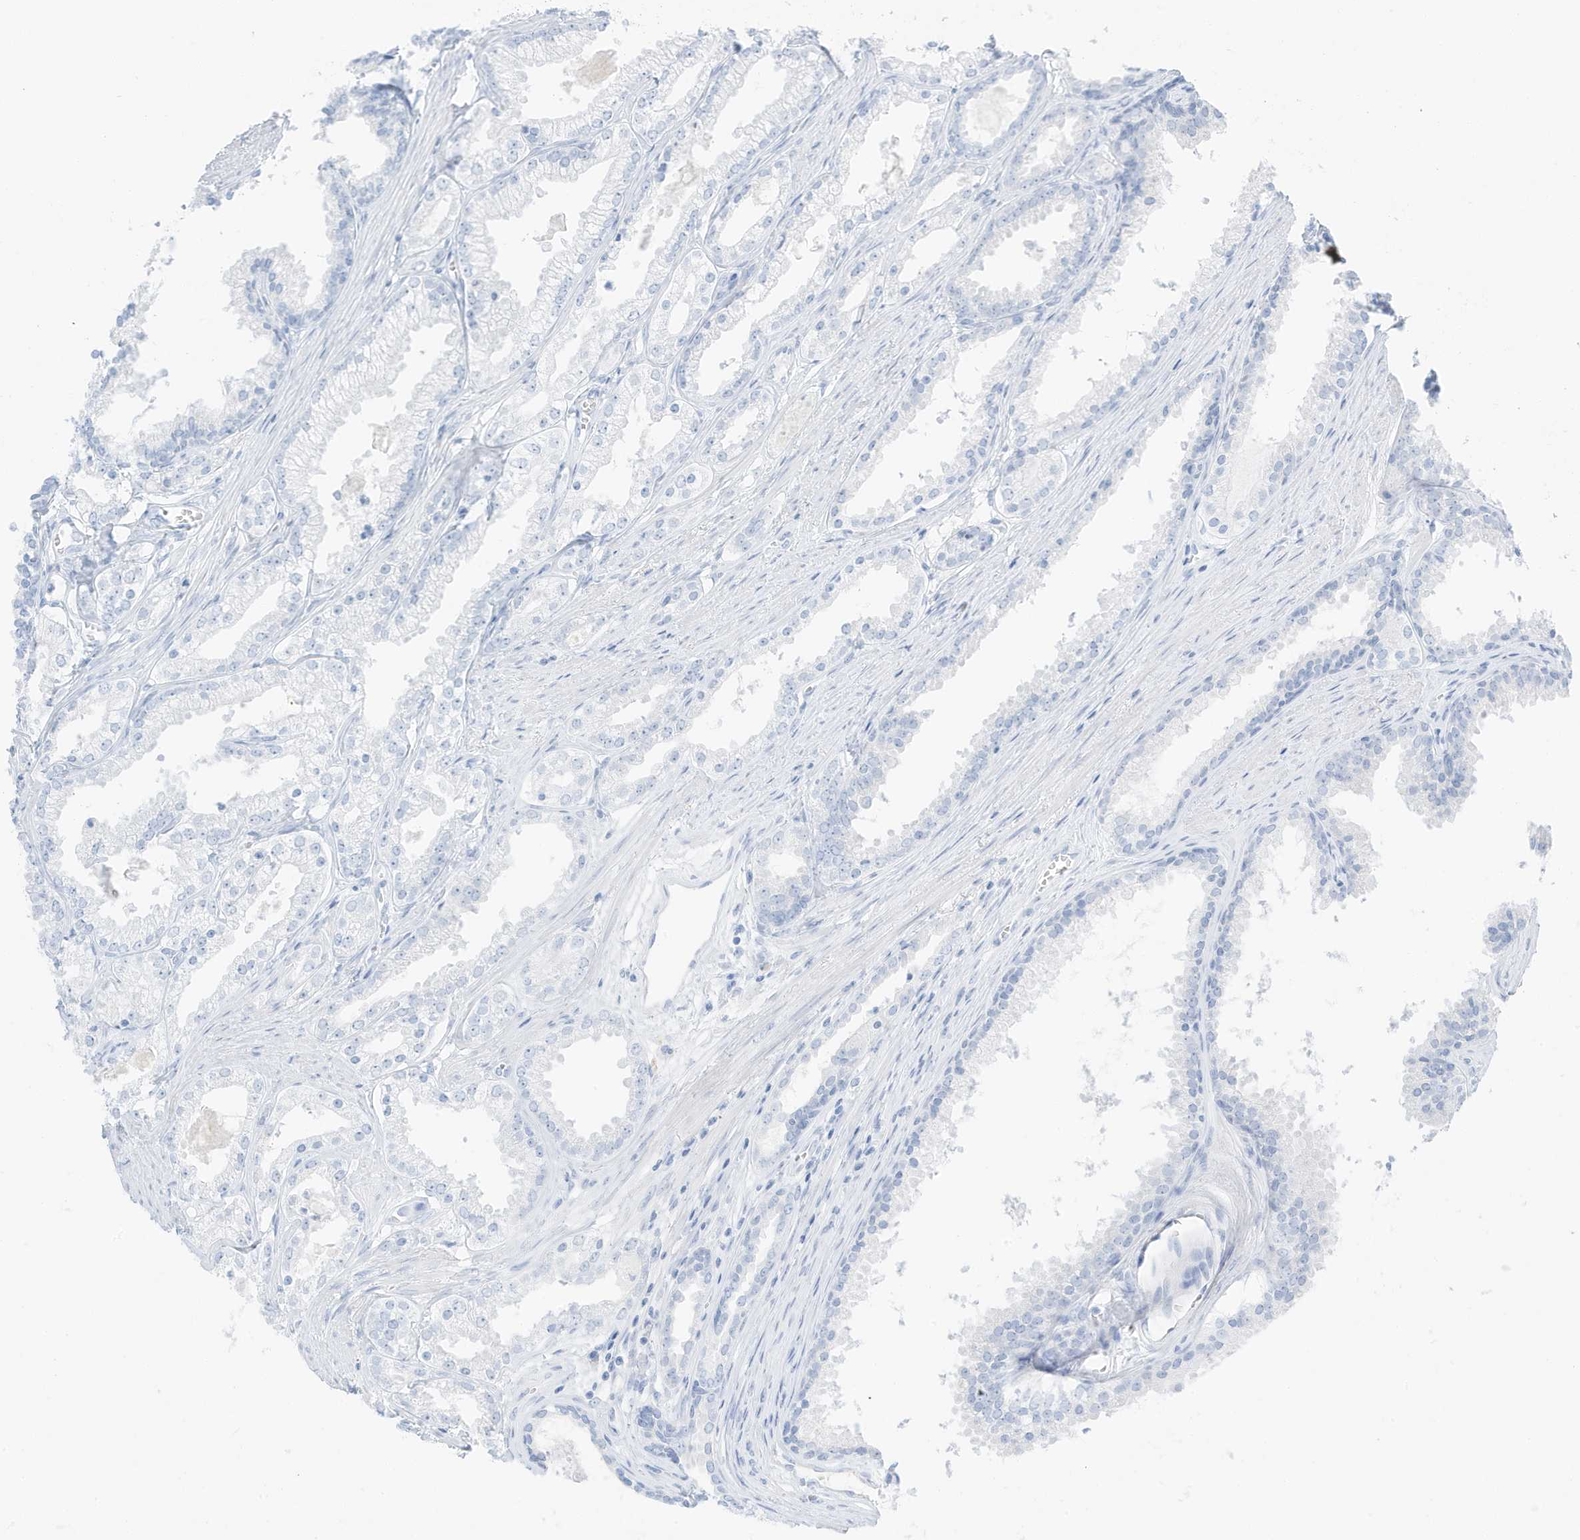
{"staining": {"intensity": "negative", "quantity": "none", "location": "none"}, "tissue": "prostate cancer", "cell_type": "Tumor cells", "image_type": "cancer", "snomed": [{"axis": "morphology", "description": "Adenocarcinoma, High grade"}, {"axis": "topography", "description": "Prostate"}], "caption": "This is a image of immunohistochemistry staining of prostate cancer (high-grade adenocarcinoma), which shows no staining in tumor cells.", "gene": "SLC22A13", "patient": {"sex": "male", "age": 68}}